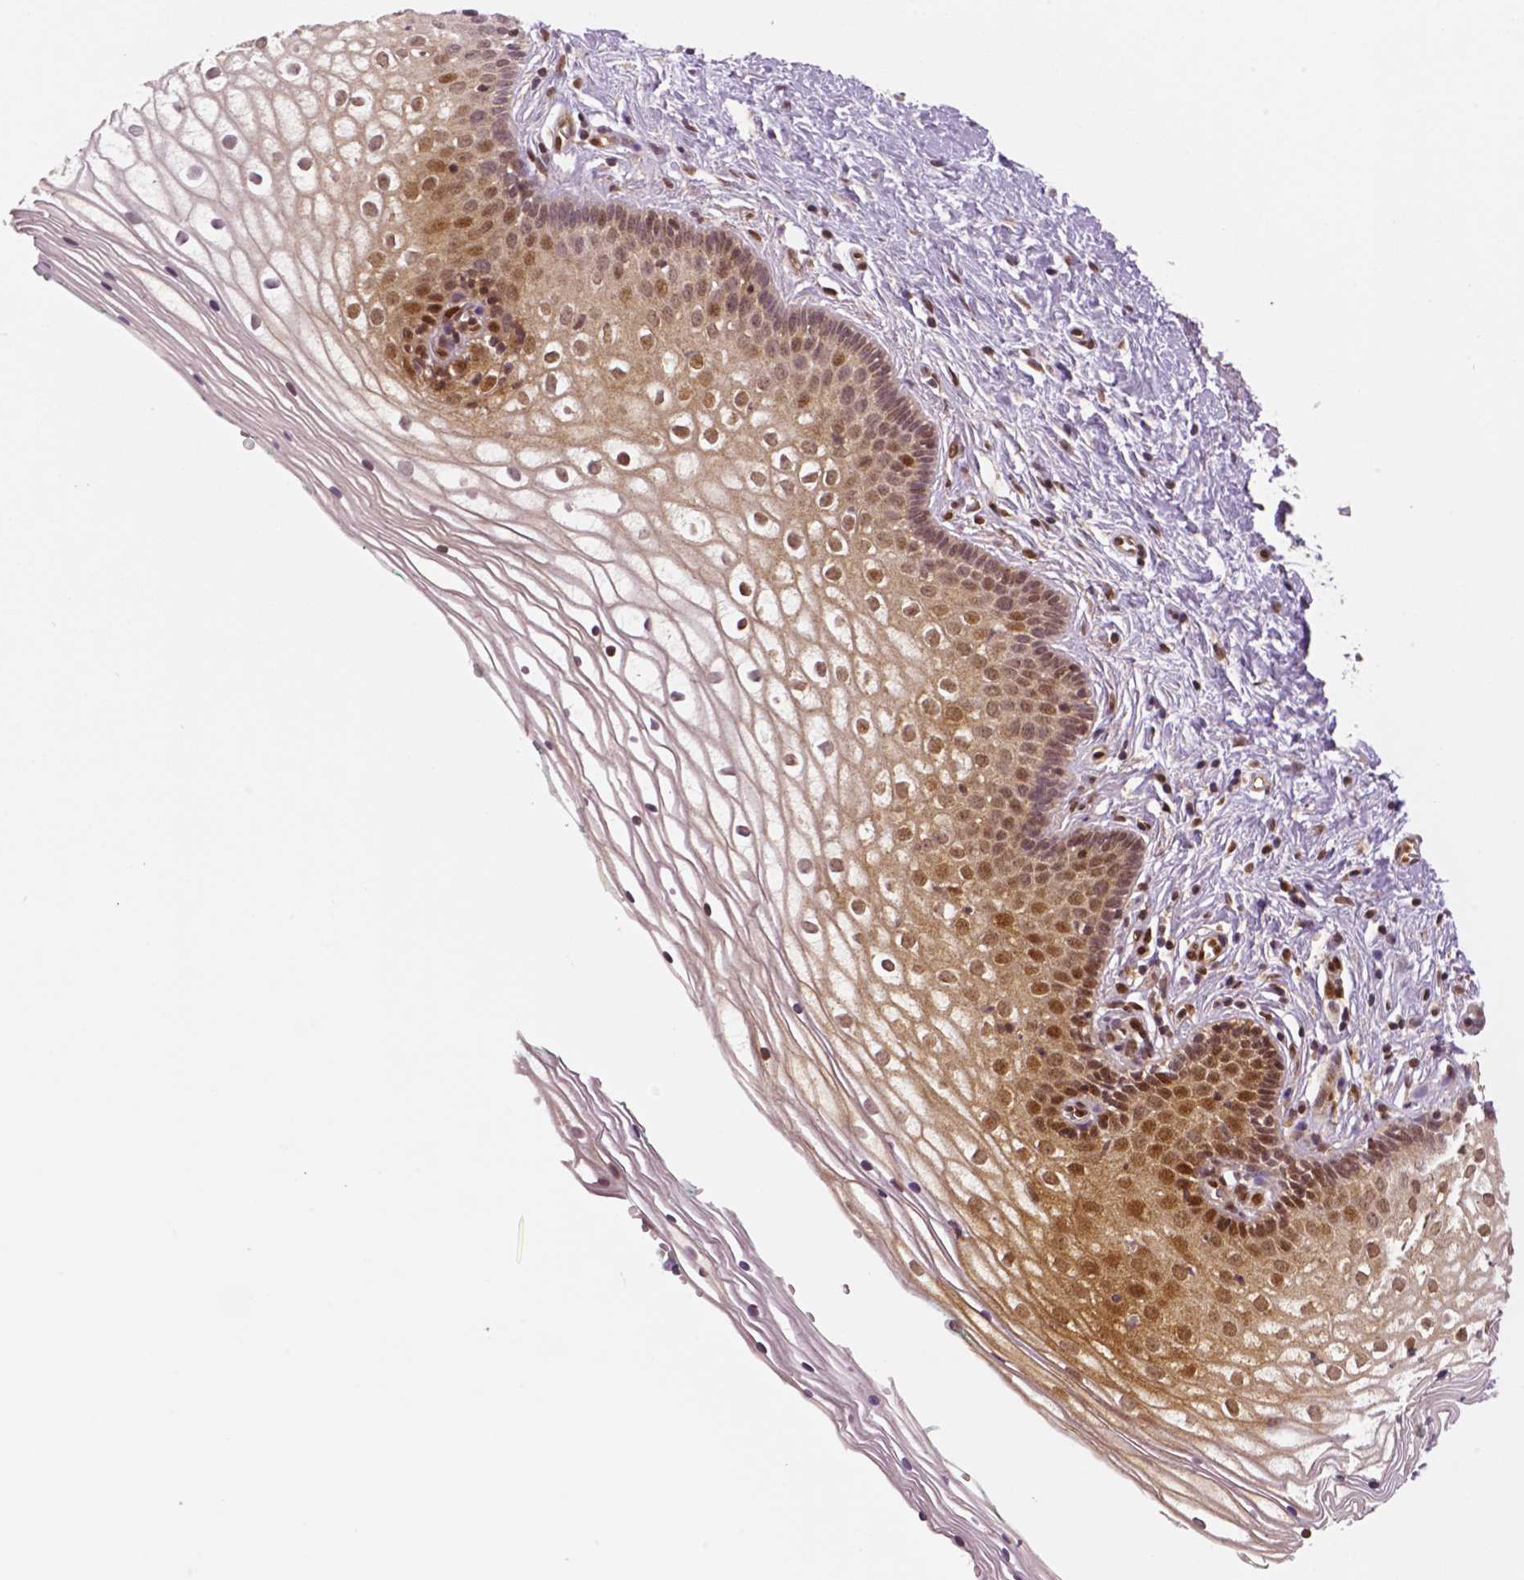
{"staining": {"intensity": "moderate", "quantity": ">75%", "location": "cytoplasmic/membranous,nuclear"}, "tissue": "vagina", "cell_type": "Squamous epithelial cells", "image_type": "normal", "snomed": [{"axis": "morphology", "description": "Normal tissue, NOS"}, {"axis": "topography", "description": "Vagina"}], "caption": "High-magnification brightfield microscopy of normal vagina stained with DAB (brown) and counterstained with hematoxylin (blue). squamous epithelial cells exhibit moderate cytoplasmic/membranous,nuclear positivity is appreciated in approximately>75% of cells.", "gene": "STAT3", "patient": {"sex": "female", "age": 36}}